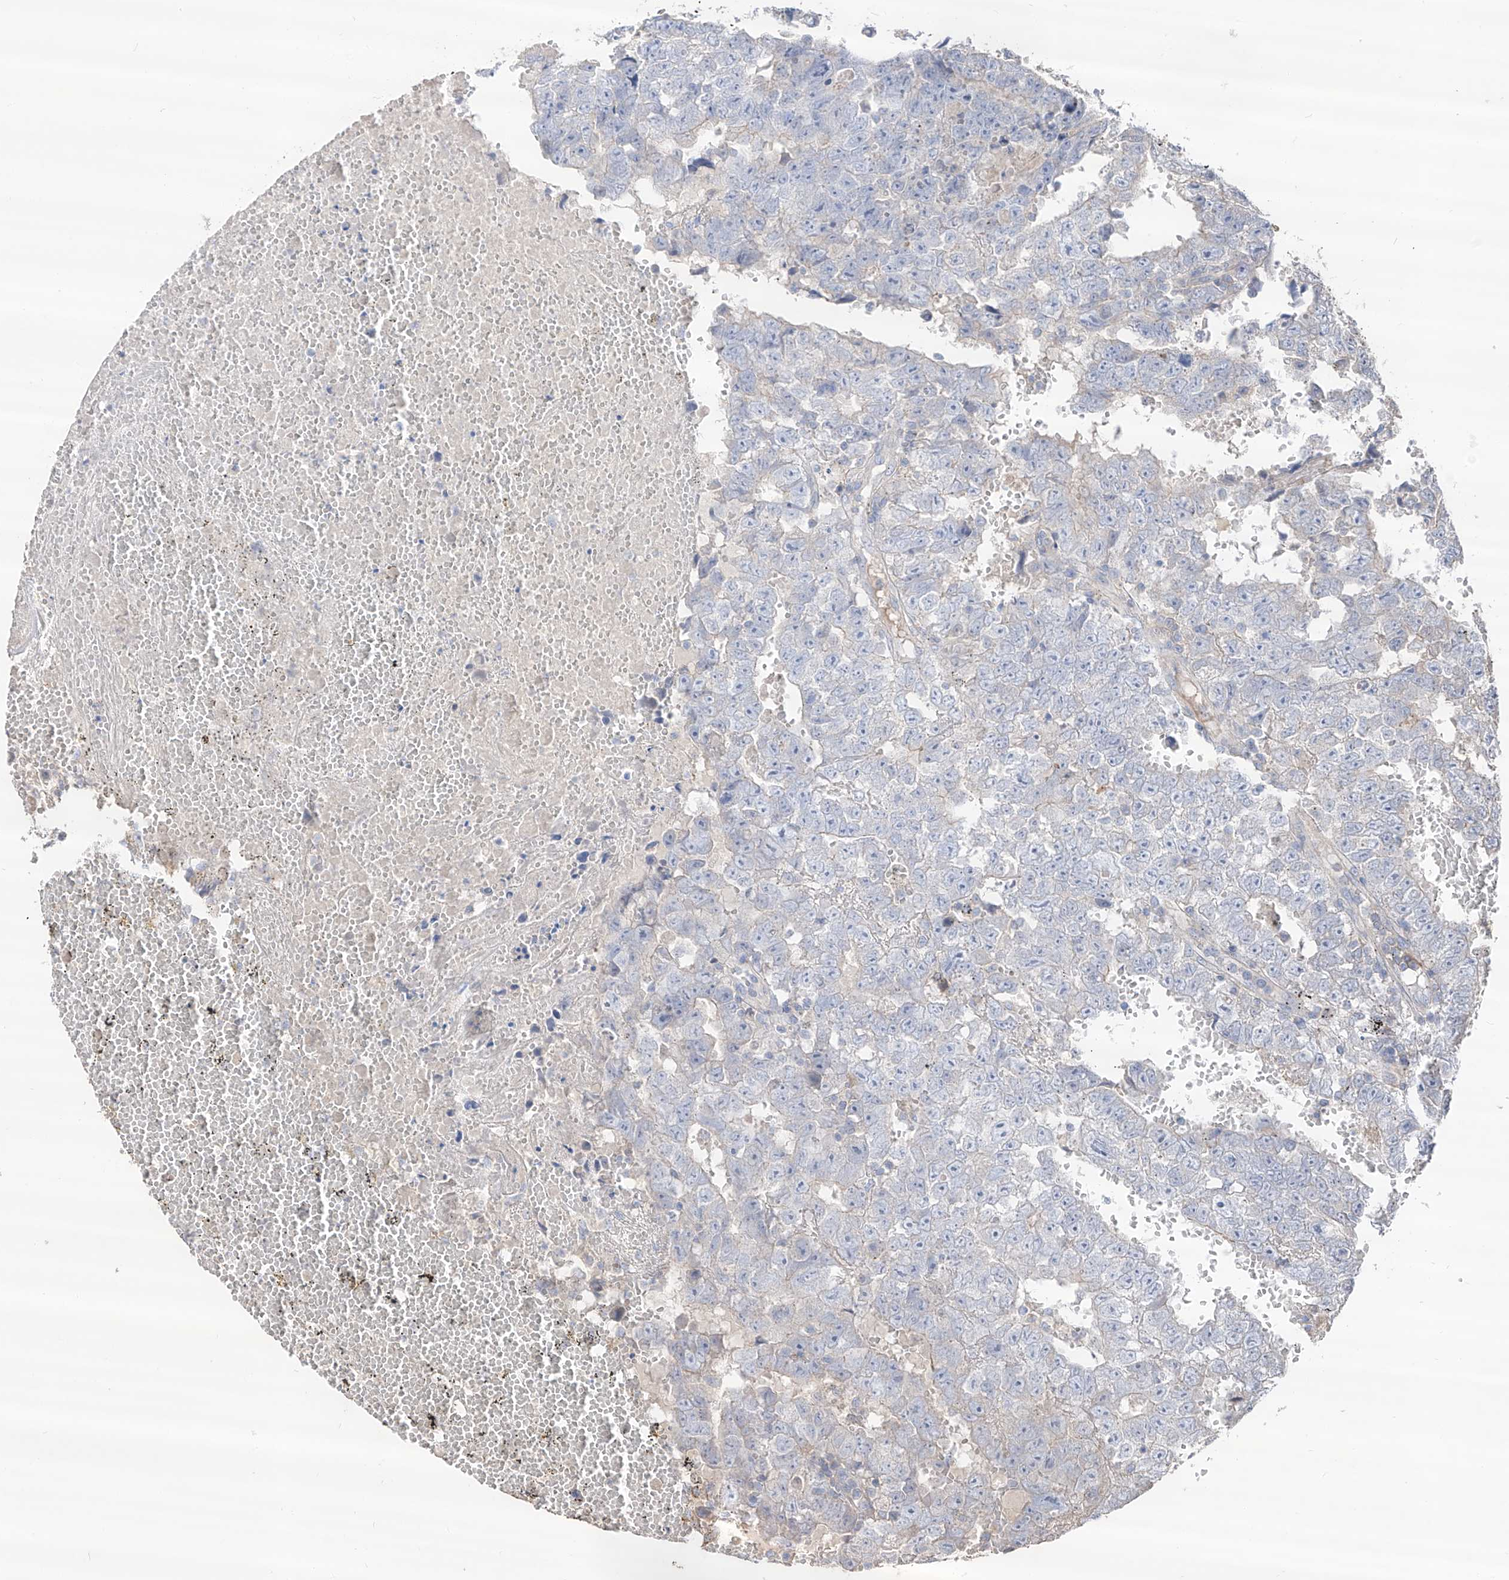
{"staining": {"intensity": "negative", "quantity": "none", "location": "none"}, "tissue": "testis cancer", "cell_type": "Tumor cells", "image_type": "cancer", "snomed": [{"axis": "morphology", "description": "Carcinoma, Embryonal, NOS"}, {"axis": "topography", "description": "Testis"}], "caption": "Immunohistochemical staining of embryonal carcinoma (testis) shows no significant positivity in tumor cells.", "gene": "EDN1", "patient": {"sex": "male", "age": 25}}